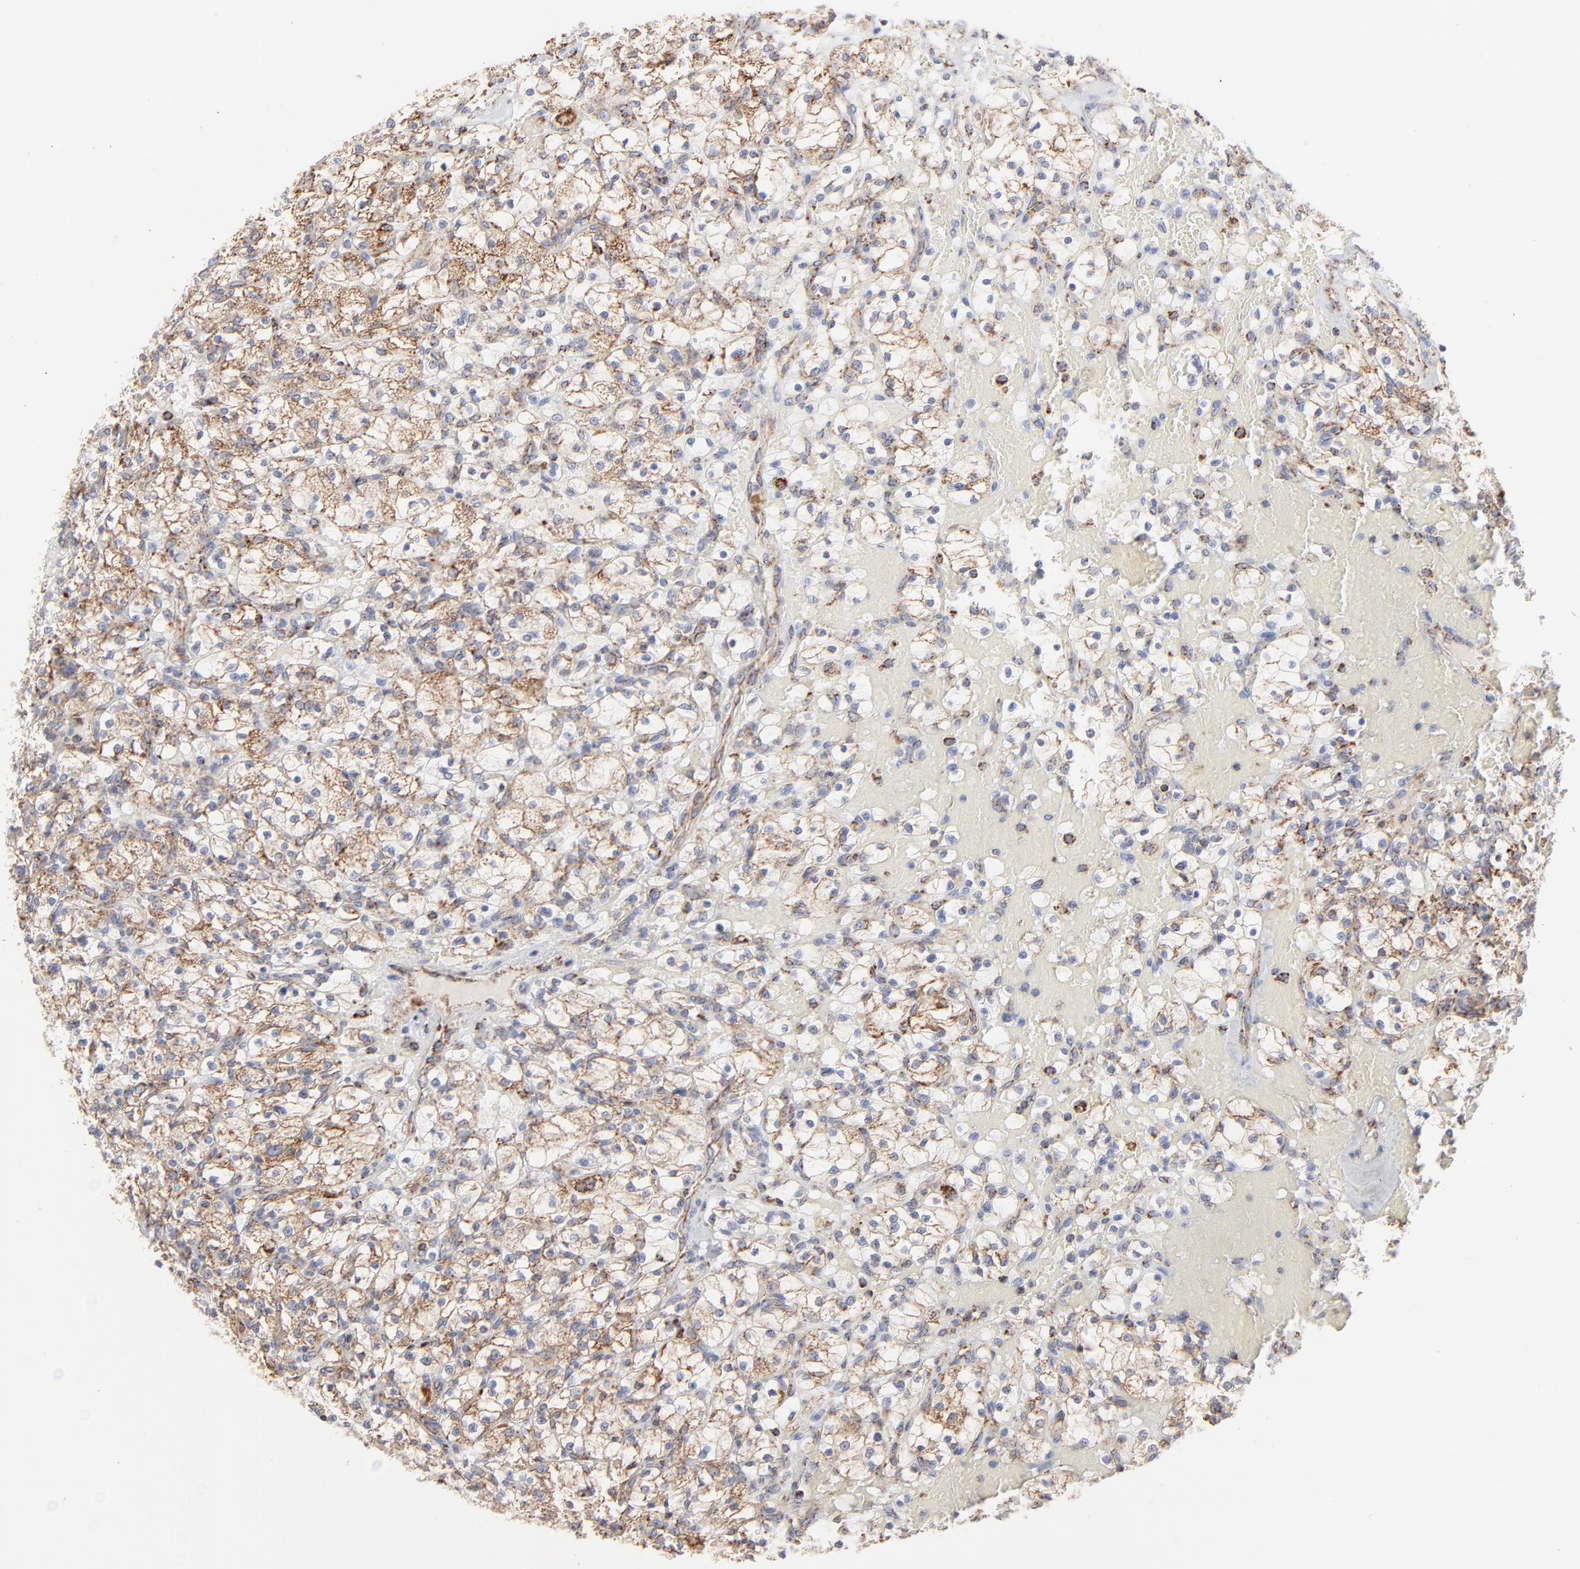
{"staining": {"intensity": "strong", "quantity": ">75%", "location": "cytoplasmic/membranous"}, "tissue": "renal cancer", "cell_type": "Tumor cells", "image_type": "cancer", "snomed": [{"axis": "morphology", "description": "Adenocarcinoma, NOS"}, {"axis": "topography", "description": "Kidney"}], "caption": "Immunohistochemical staining of human renal adenocarcinoma reveals high levels of strong cytoplasmic/membranous protein expression in approximately >75% of tumor cells.", "gene": "ASB3", "patient": {"sex": "female", "age": 83}}